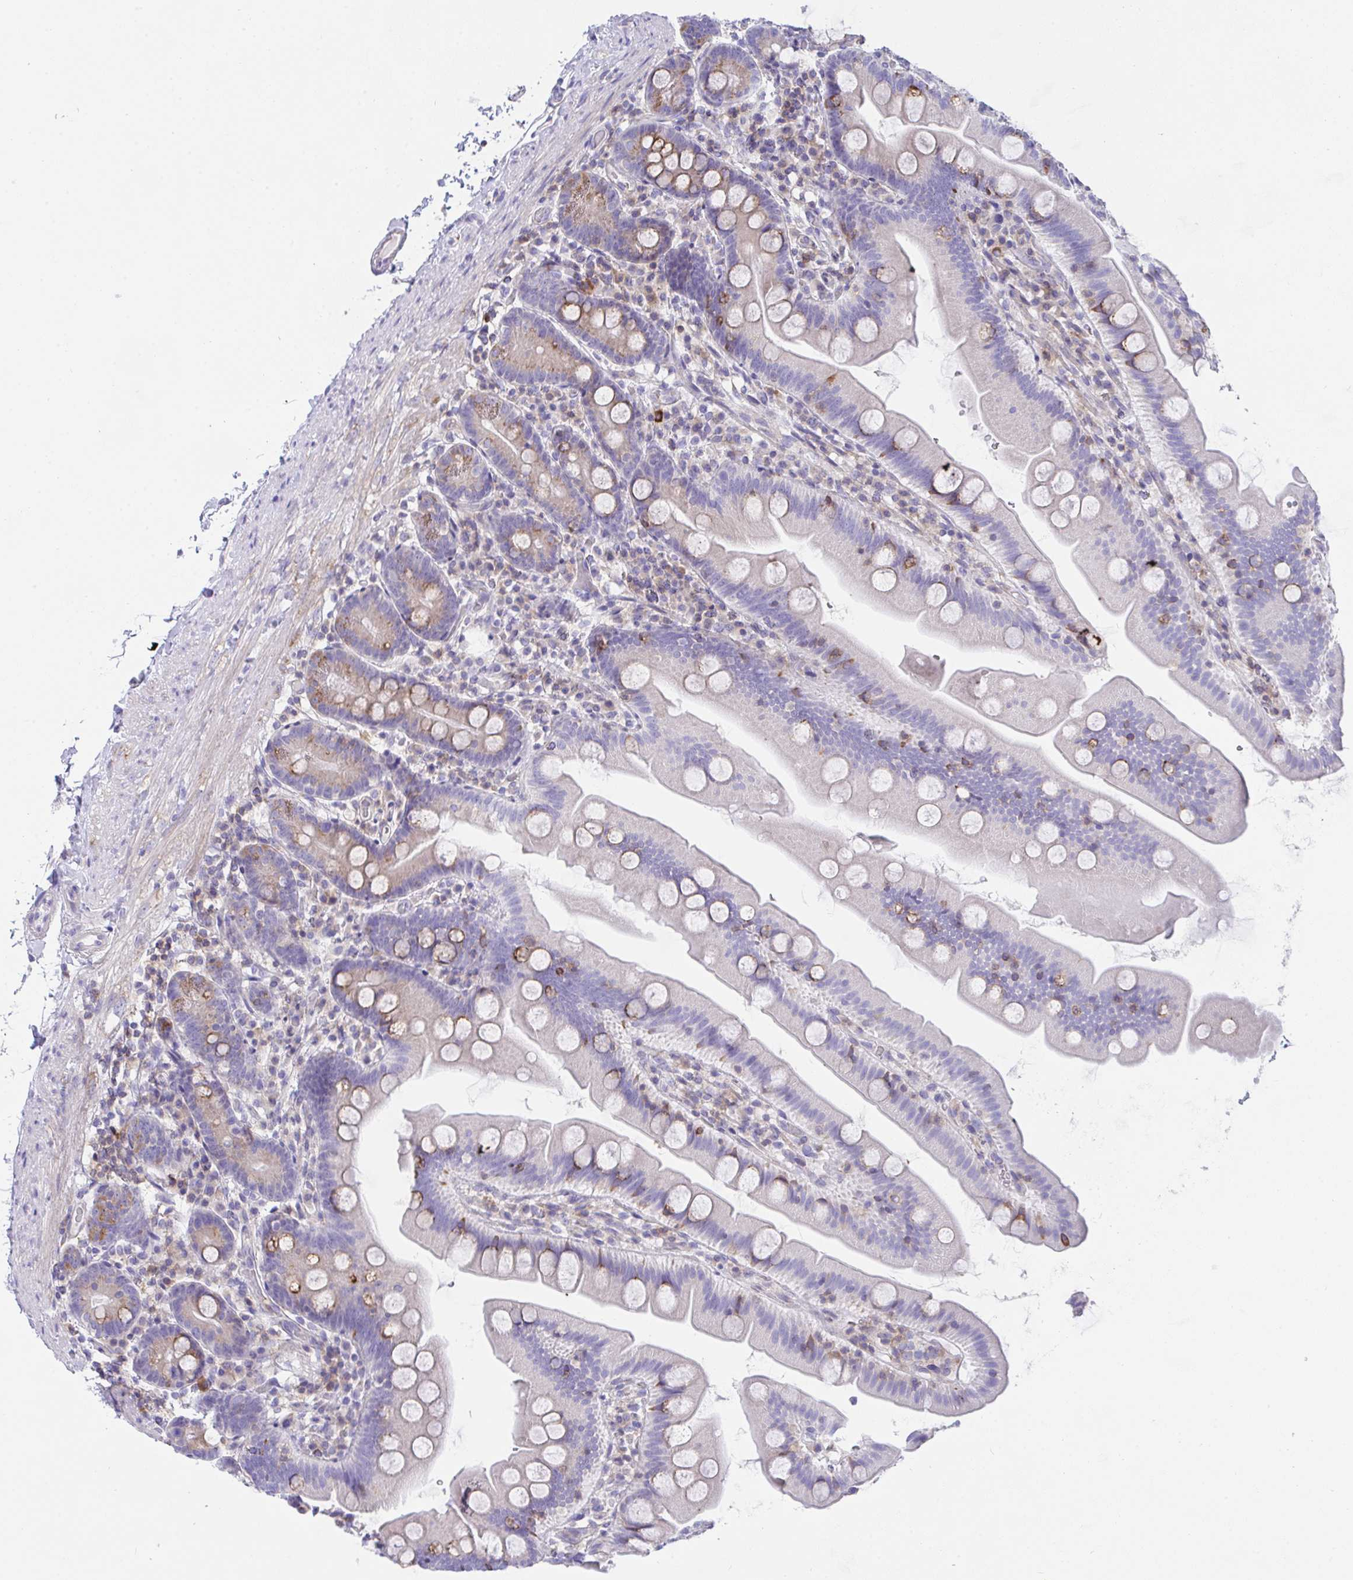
{"staining": {"intensity": "strong", "quantity": "<25%", "location": "cytoplasmic/membranous"}, "tissue": "small intestine", "cell_type": "Glandular cells", "image_type": "normal", "snomed": [{"axis": "morphology", "description": "Normal tissue, NOS"}, {"axis": "topography", "description": "Small intestine"}], "caption": "The histopathology image demonstrates immunohistochemical staining of unremarkable small intestine. There is strong cytoplasmic/membranous staining is seen in approximately <25% of glandular cells.", "gene": "MIA3", "patient": {"sex": "female", "age": 68}}